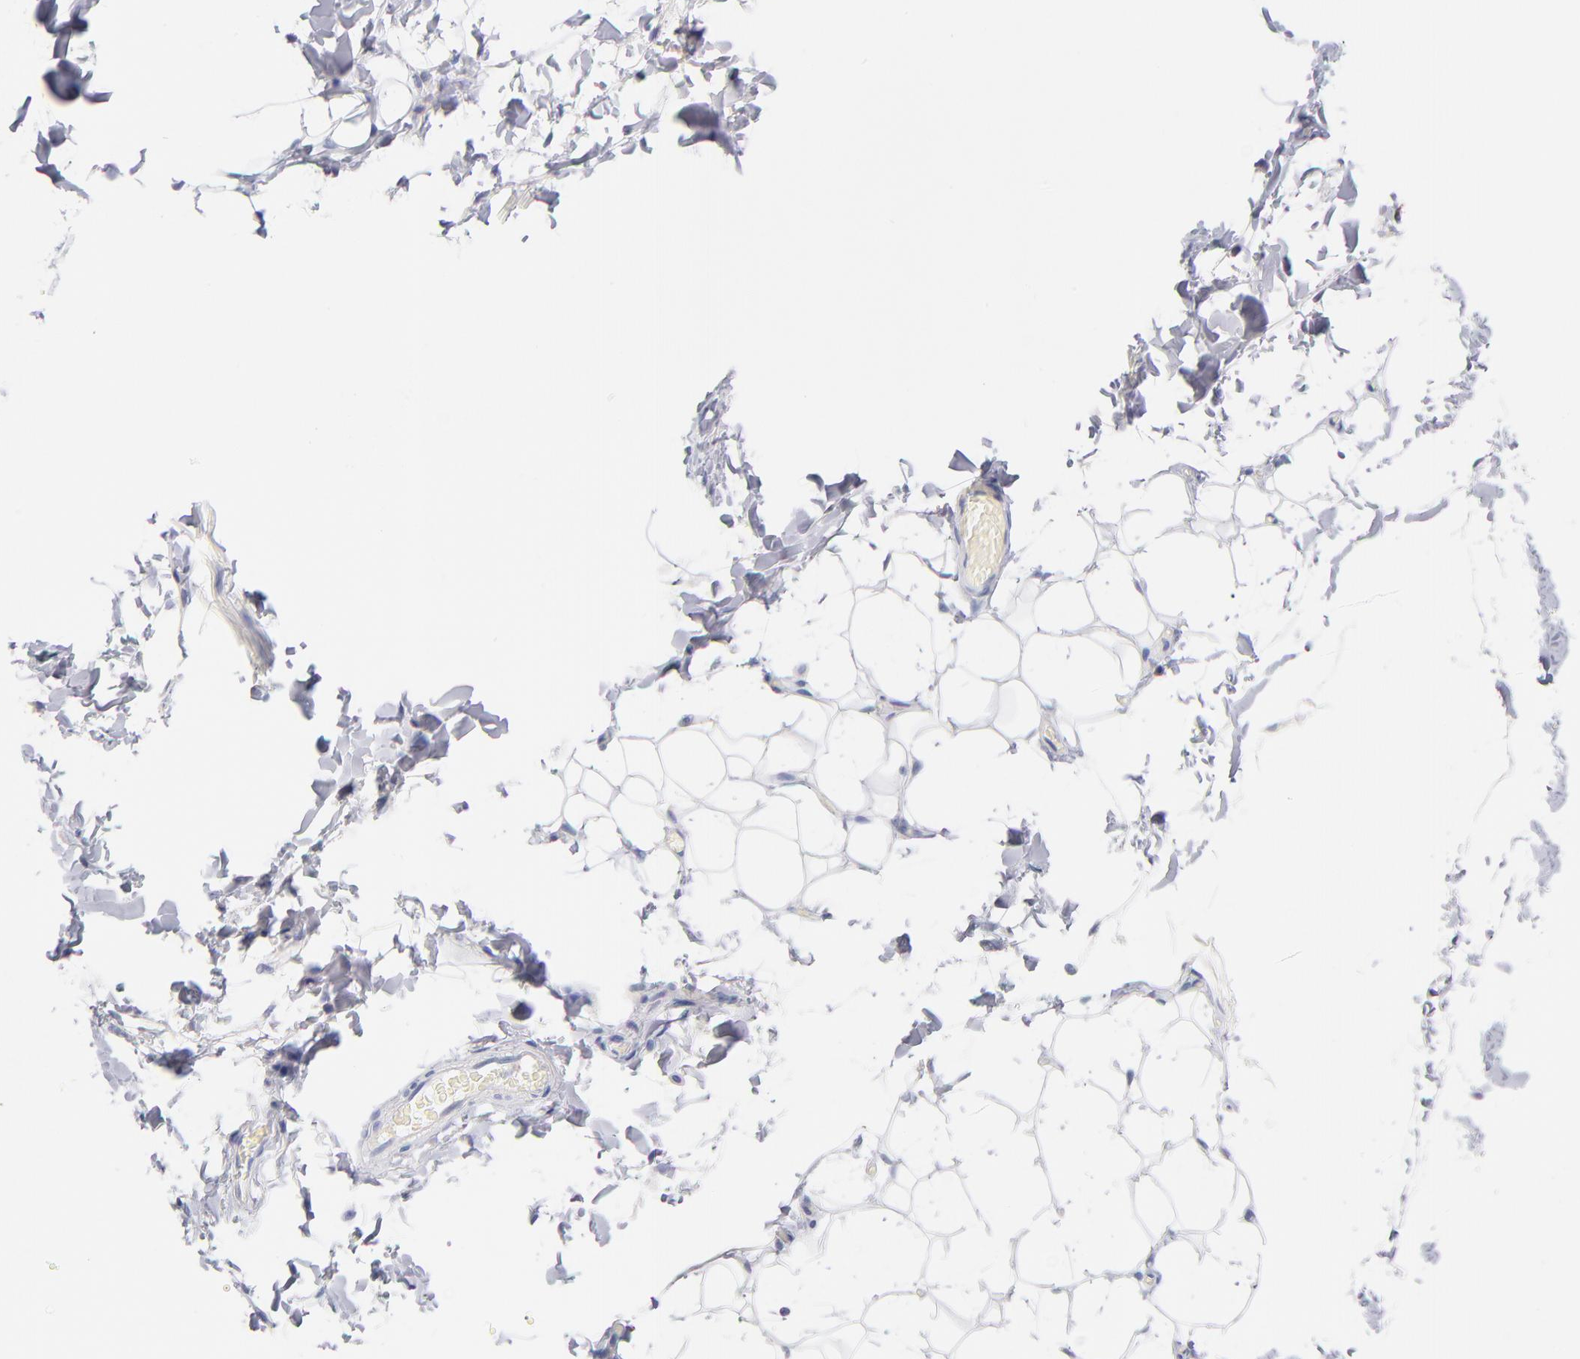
{"staining": {"intensity": "negative", "quantity": "none", "location": "none"}, "tissue": "adipose tissue", "cell_type": "Adipocytes", "image_type": "normal", "snomed": [{"axis": "morphology", "description": "Normal tissue, NOS"}, {"axis": "topography", "description": "Soft tissue"}], "caption": "Adipose tissue stained for a protein using immunohistochemistry shows no positivity adipocytes.", "gene": "BID", "patient": {"sex": "male", "age": 26}}